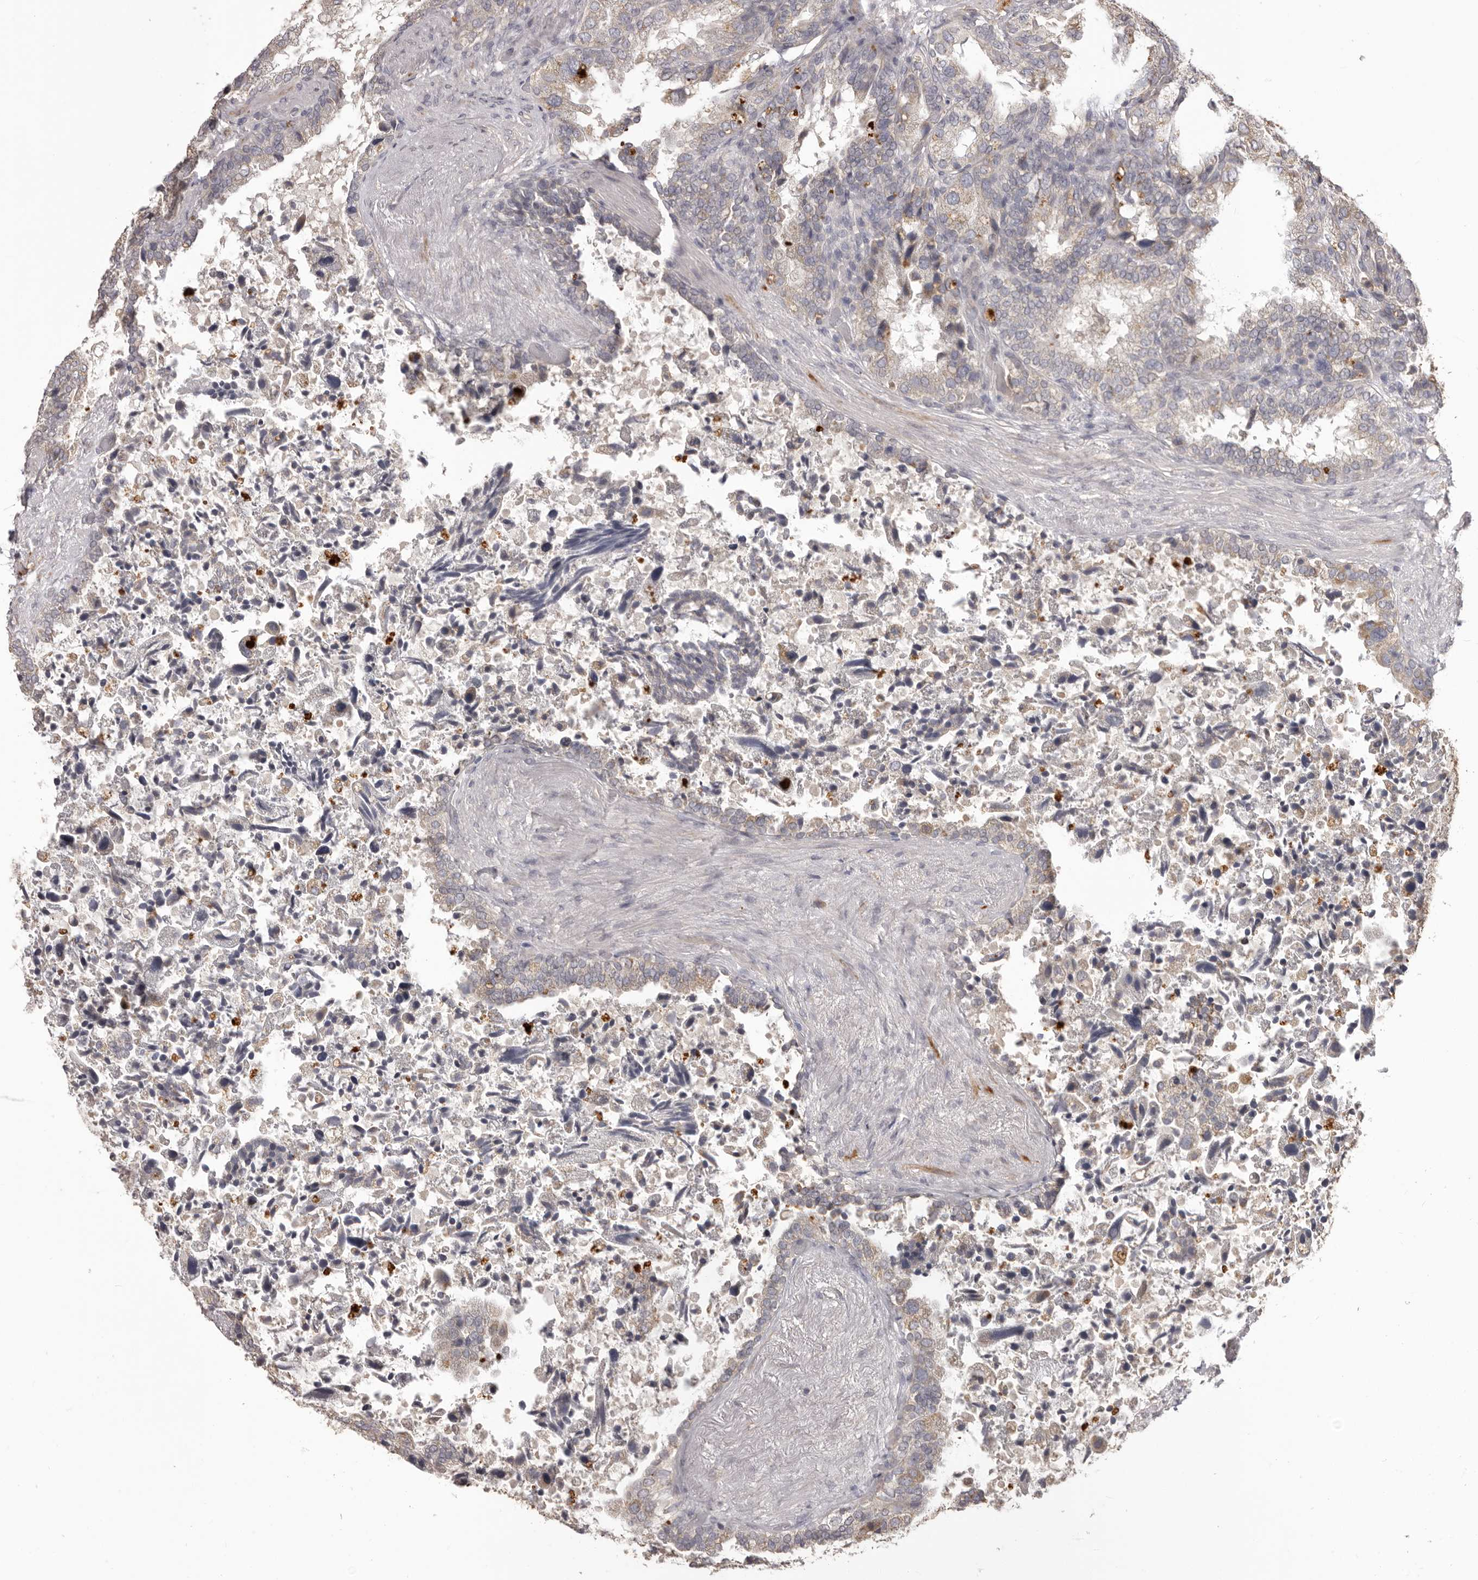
{"staining": {"intensity": "weak", "quantity": "<25%", "location": "cytoplasmic/membranous"}, "tissue": "seminal vesicle", "cell_type": "Glandular cells", "image_type": "normal", "snomed": [{"axis": "morphology", "description": "Normal tissue, NOS"}, {"axis": "topography", "description": "Seminal veicle"}, {"axis": "topography", "description": "Peripheral nerve tissue"}], "caption": "The histopathology image exhibits no significant positivity in glandular cells of seminal vesicle.", "gene": "HRH1", "patient": {"sex": "male", "age": 63}}